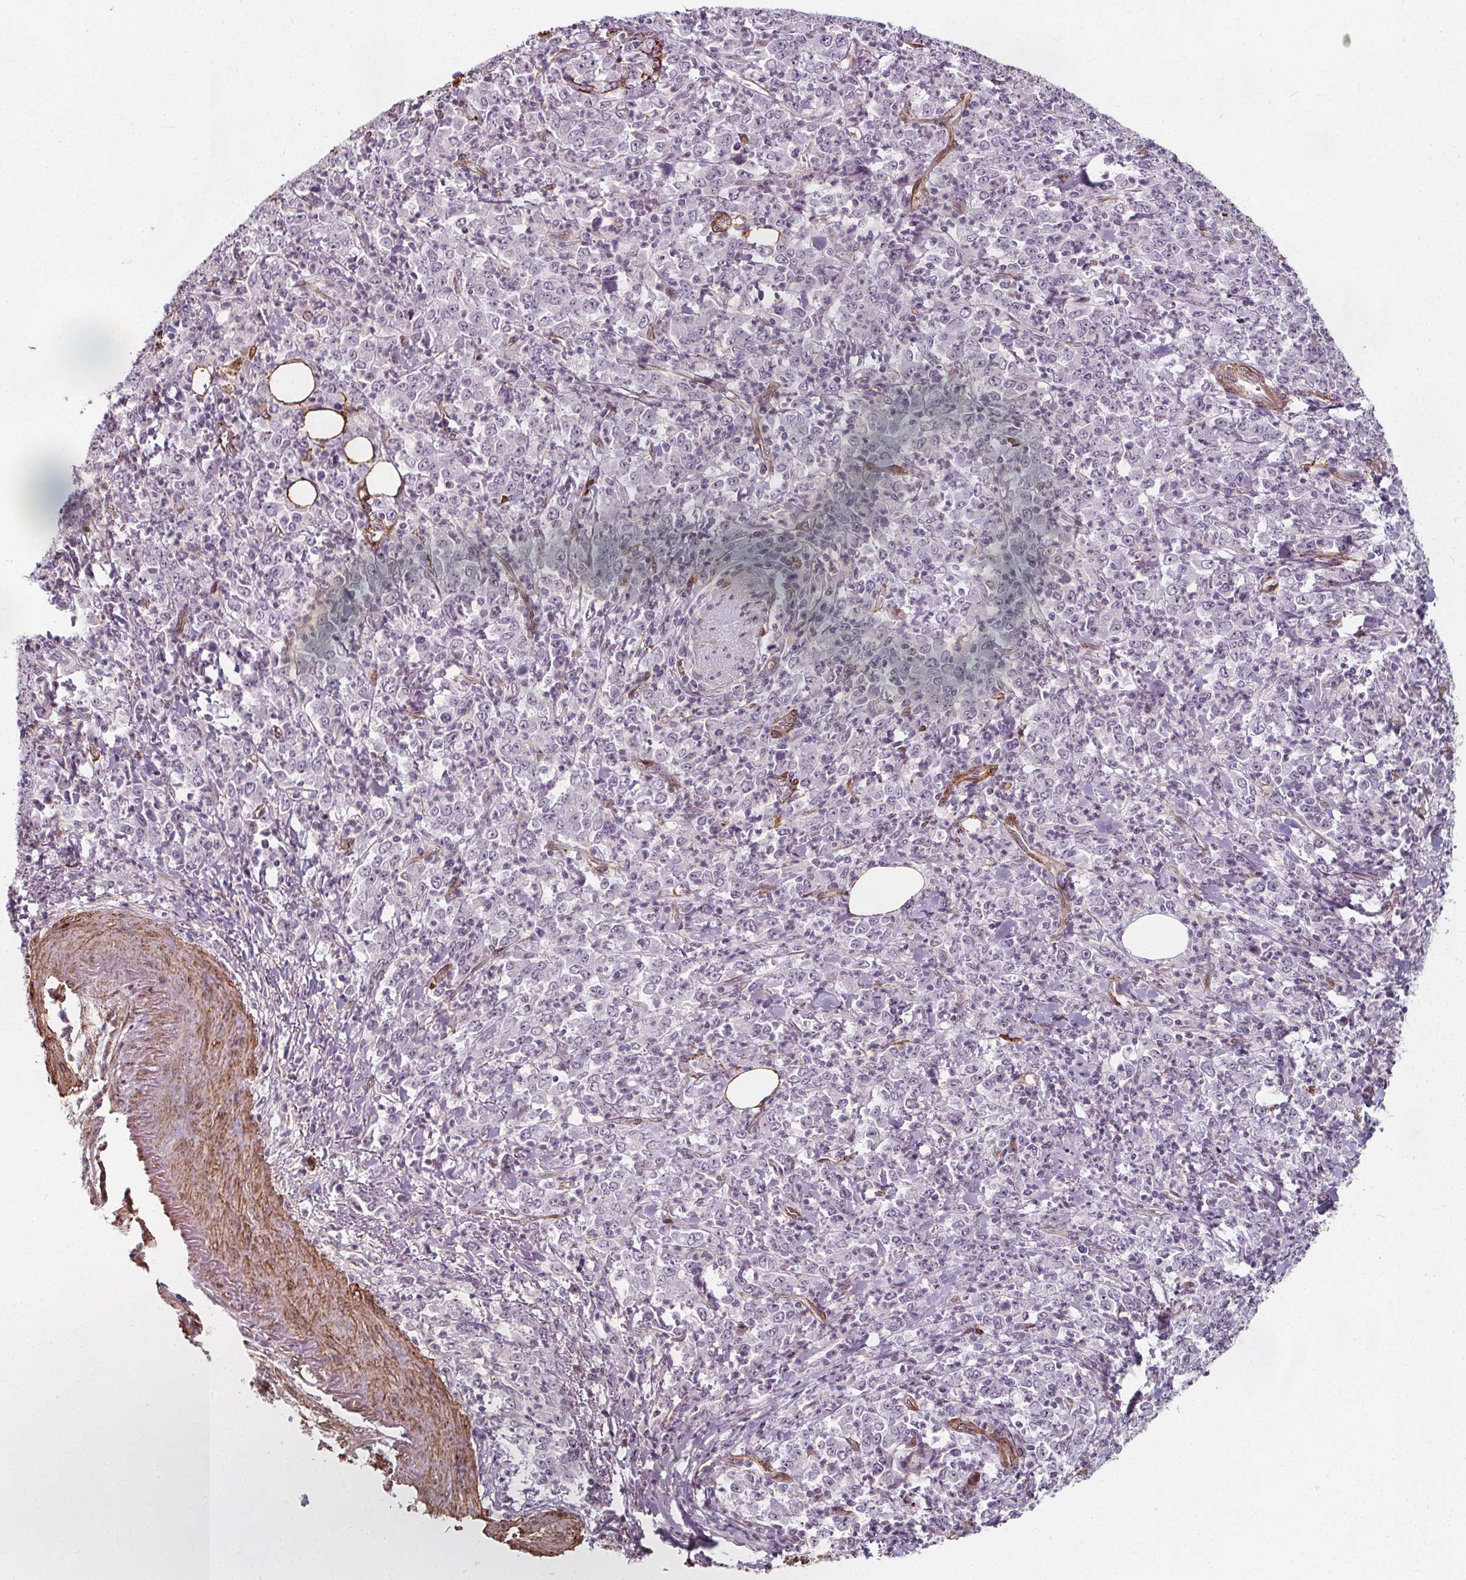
{"staining": {"intensity": "negative", "quantity": "none", "location": "none"}, "tissue": "stomach cancer", "cell_type": "Tumor cells", "image_type": "cancer", "snomed": [{"axis": "morphology", "description": "Adenocarcinoma, NOS"}, {"axis": "topography", "description": "Stomach, lower"}], "caption": "The image displays no staining of tumor cells in stomach adenocarcinoma.", "gene": "HAS1", "patient": {"sex": "female", "age": 71}}